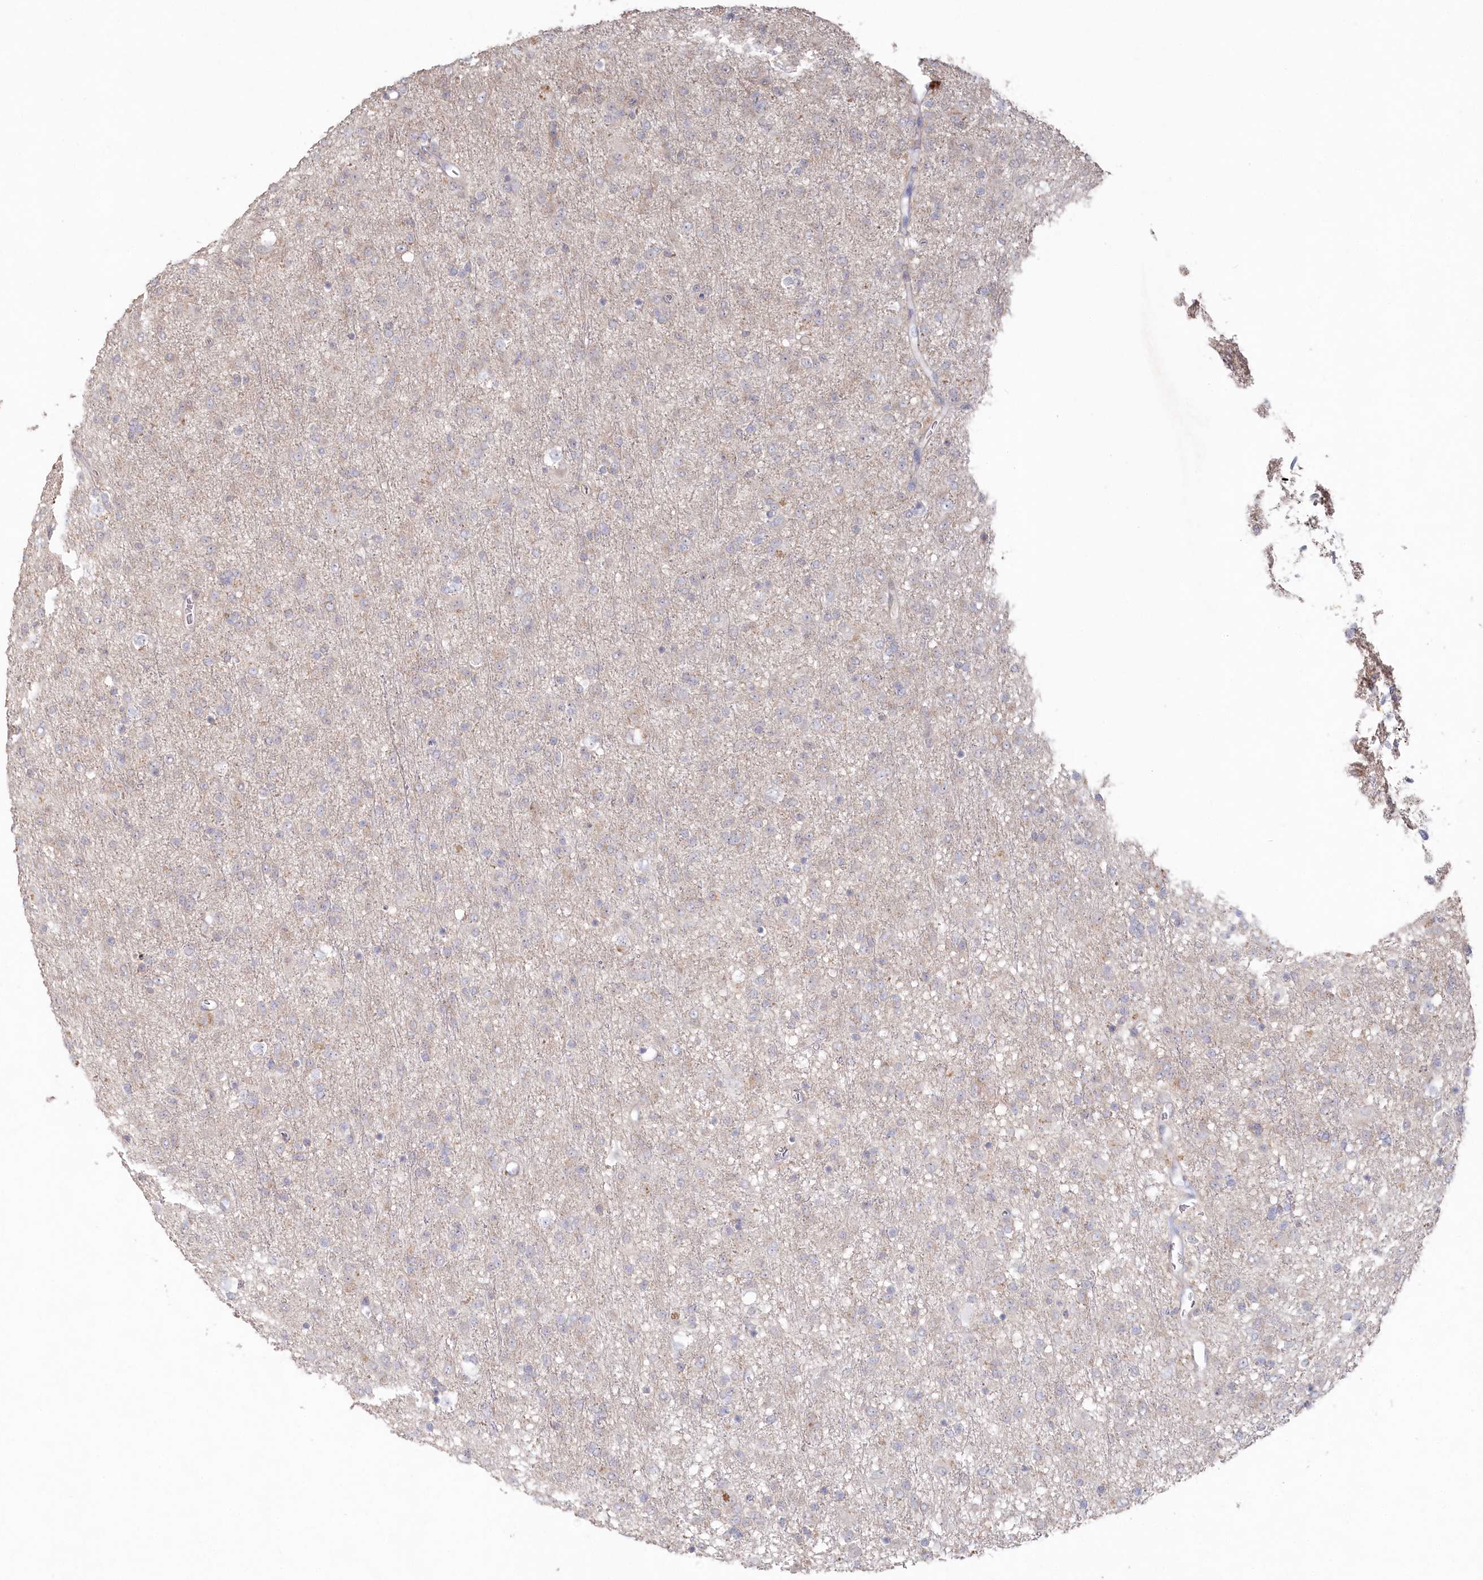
{"staining": {"intensity": "negative", "quantity": "none", "location": "none"}, "tissue": "glioma", "cell_type": "Tumor cells", "image_type": "cancer", "snomed": [{"axis": "morphology", "description": "Glioma, malignant, Low grade"}, {"axis": "topography", "description": "Brain"}], "caption": "Immunohistochemistry histopathology image of neoplastic tissue: human glioma stained with DAB demonstrates no significant protein expression in tumor cells.", "gene": "TGFBRAP1", "patient": {"sex": "male", "age": 65}}